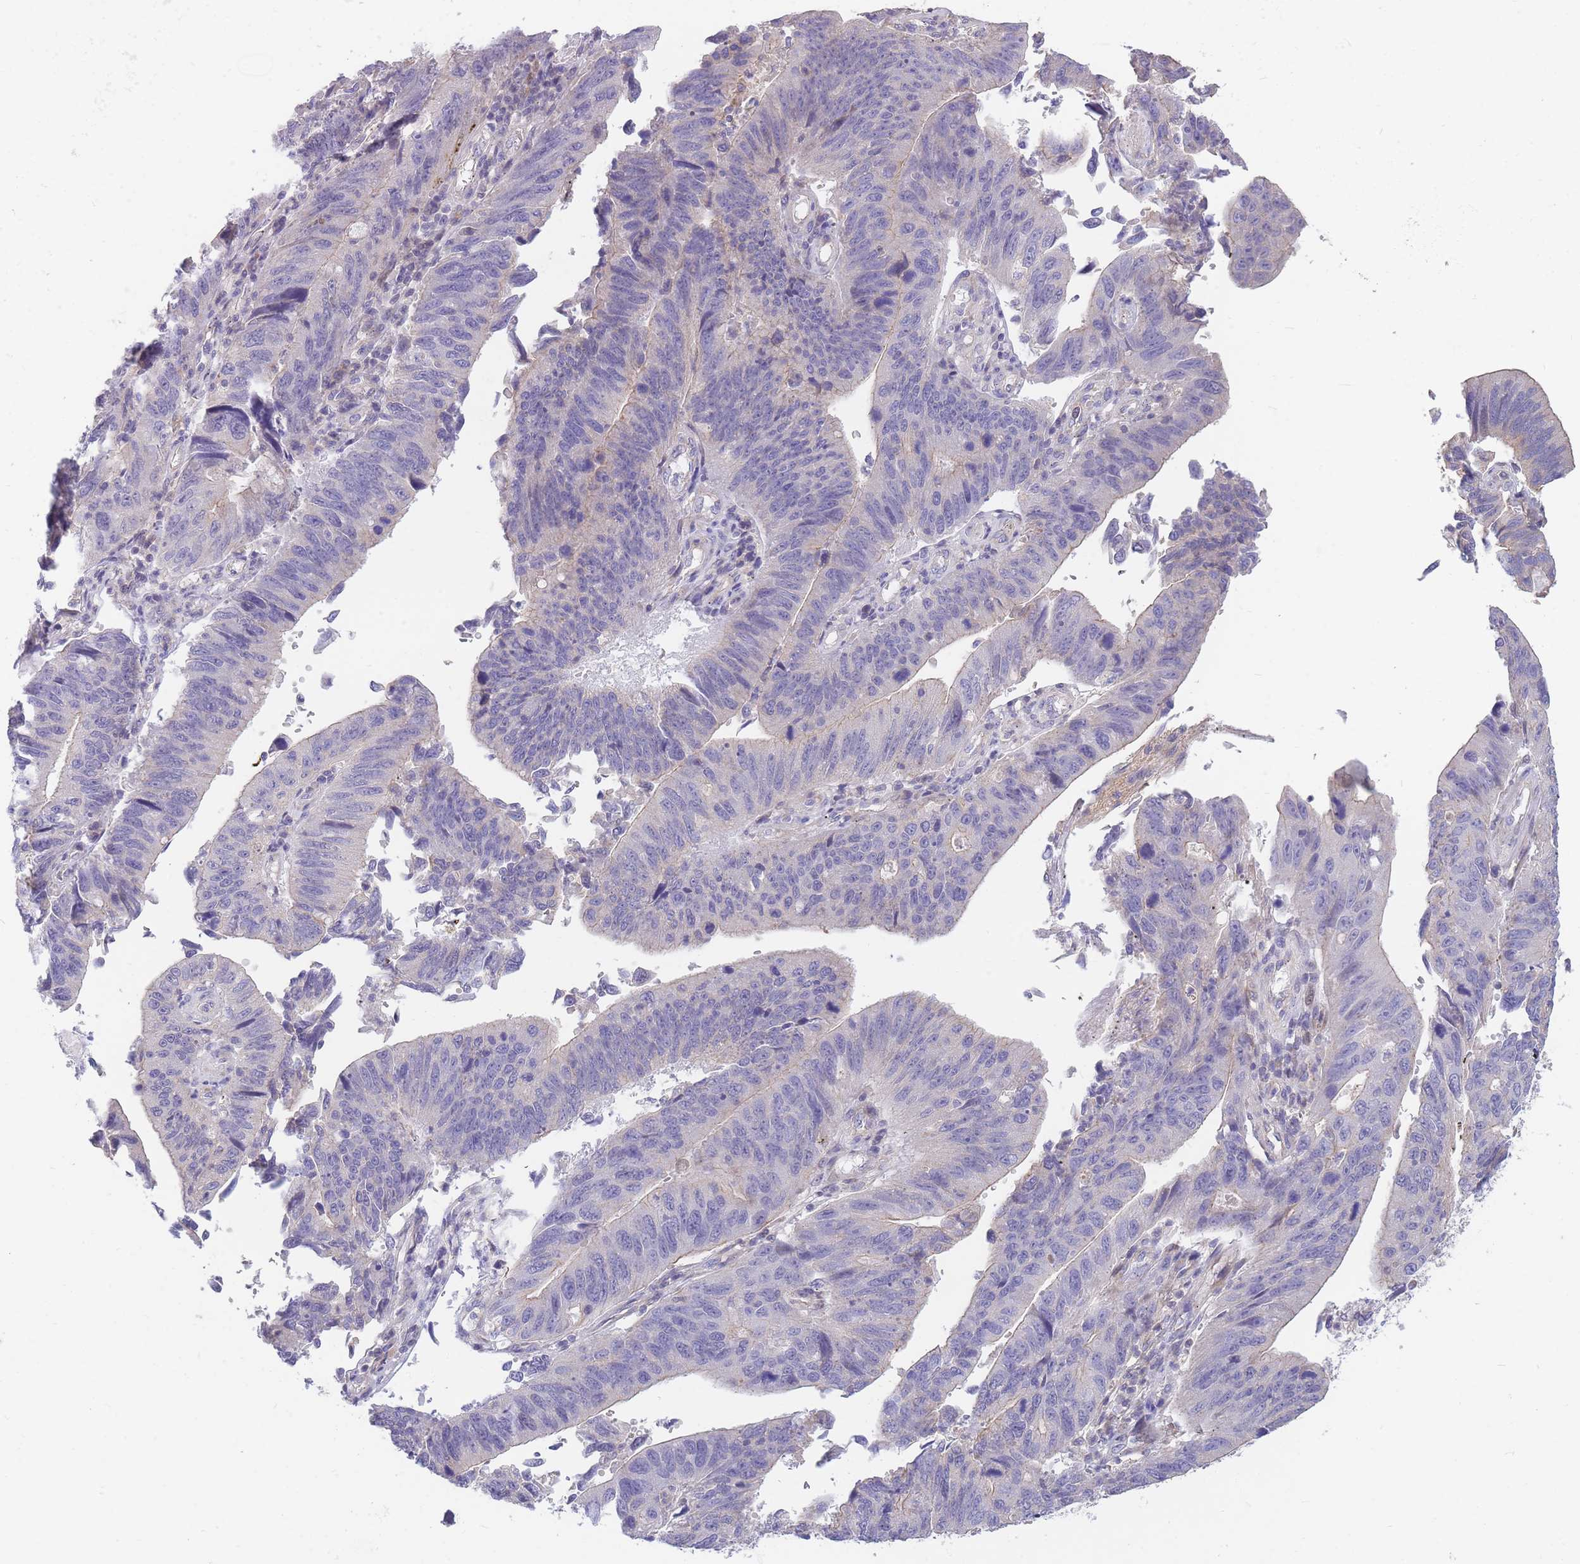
{"staining": {"intensity": "weak", "quantity": "<25%", "location": "cytoplasmic/membranous"}, "tissue": "stomach cancer", "cell_type": "Tumor cells", "image_type": "cancer", "snomed": [{"axis": "morphology", "description": "Adenocarcinoma, NOS"}, {"axis": "topography", "description": "Stomach"}], "caption": "Tumor cells show no significant expression in stomach cancer. Brightfield microscopy of immunohistochemistry (IHC) stained with DAB (3,3'-diaminobenzidine) (brown) and hematoxylin (blue), captured at high magnification.", "gene": "OR5T1", "patient": {"sex": "male", "age": 59}}